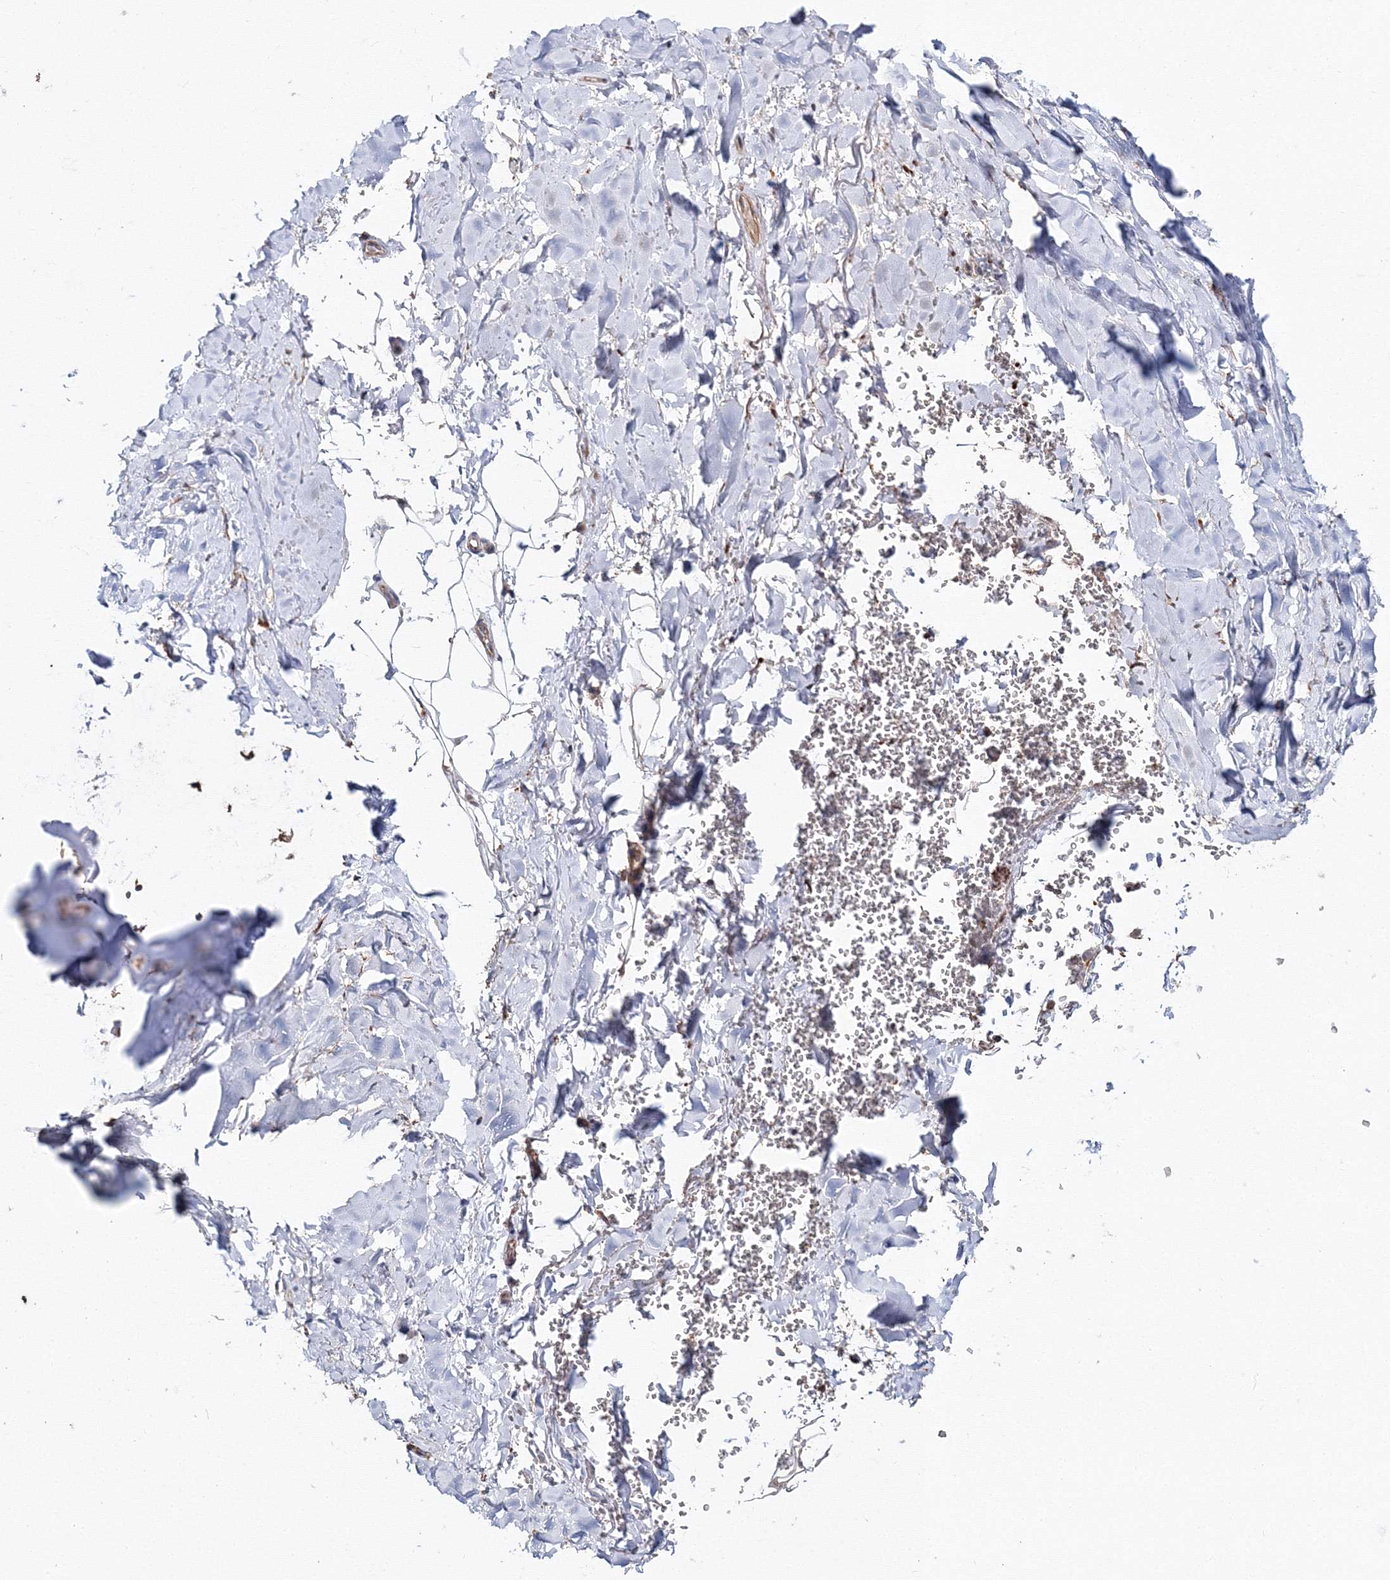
{"staining": {"intensity": "moderate", "quantity": ">75%", "location": "cytoplasmic/membranous"}, "tissue": "adipose tissue", "cell_type": "Adipocytes", "image_type": "normal", "snomed": [{"axis": "morphology", "description": "Normal tissue, NOS"}, {"axis": "topography", "description": "Cartilage tissue"}], "caption": "This image displays immunohistochemistry (IHC) staining of benign adipose tissue, with medium moderate cytoplasmic/membranous positivity in approximately >75% of adipocytes.", "gene": "DDO", "patient": {"sex": "female", "age": 63}}